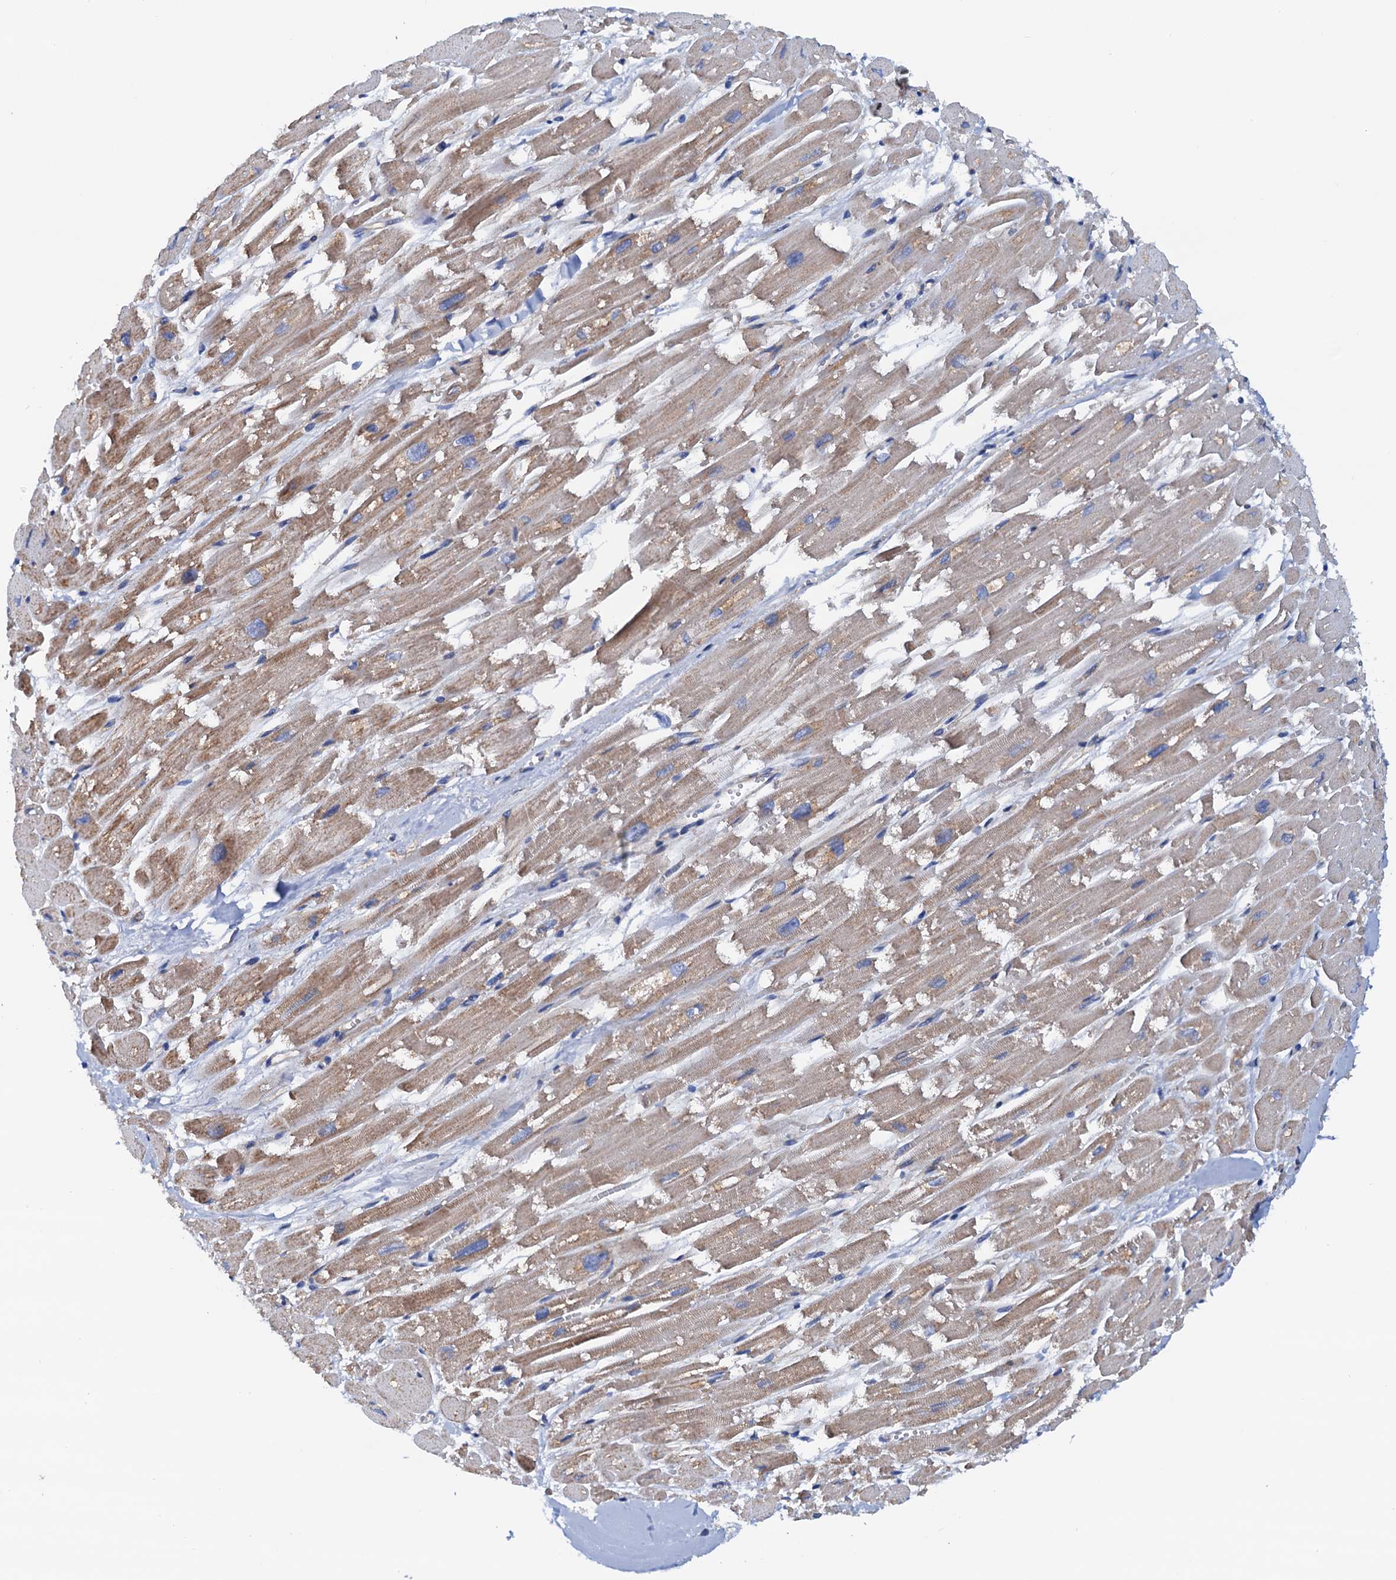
{"staining": {"intensity": "moderate", "quantity": "25%-75%", "location": "cytoplasmic/membranous"}, "tissue": "heart muscle", "cell_type": "Cardiomyocytes", "image_type": "normal", "snomed": [{"axis": "morphology", "description": "Normal tissue, NOS"}, {"axis": "topography", "description": "Heart"}], "caption": "Immunohistochemistry micrograph of unremarkable human heart muscle stained for a protein (brown), which demonstrates medium levels of moderate cytoplasmic/membranous expression in about 25%-75% of cardiomyocytes.", "gene": "RASSF9", "patient": {"sex": "male", "age": 54}}